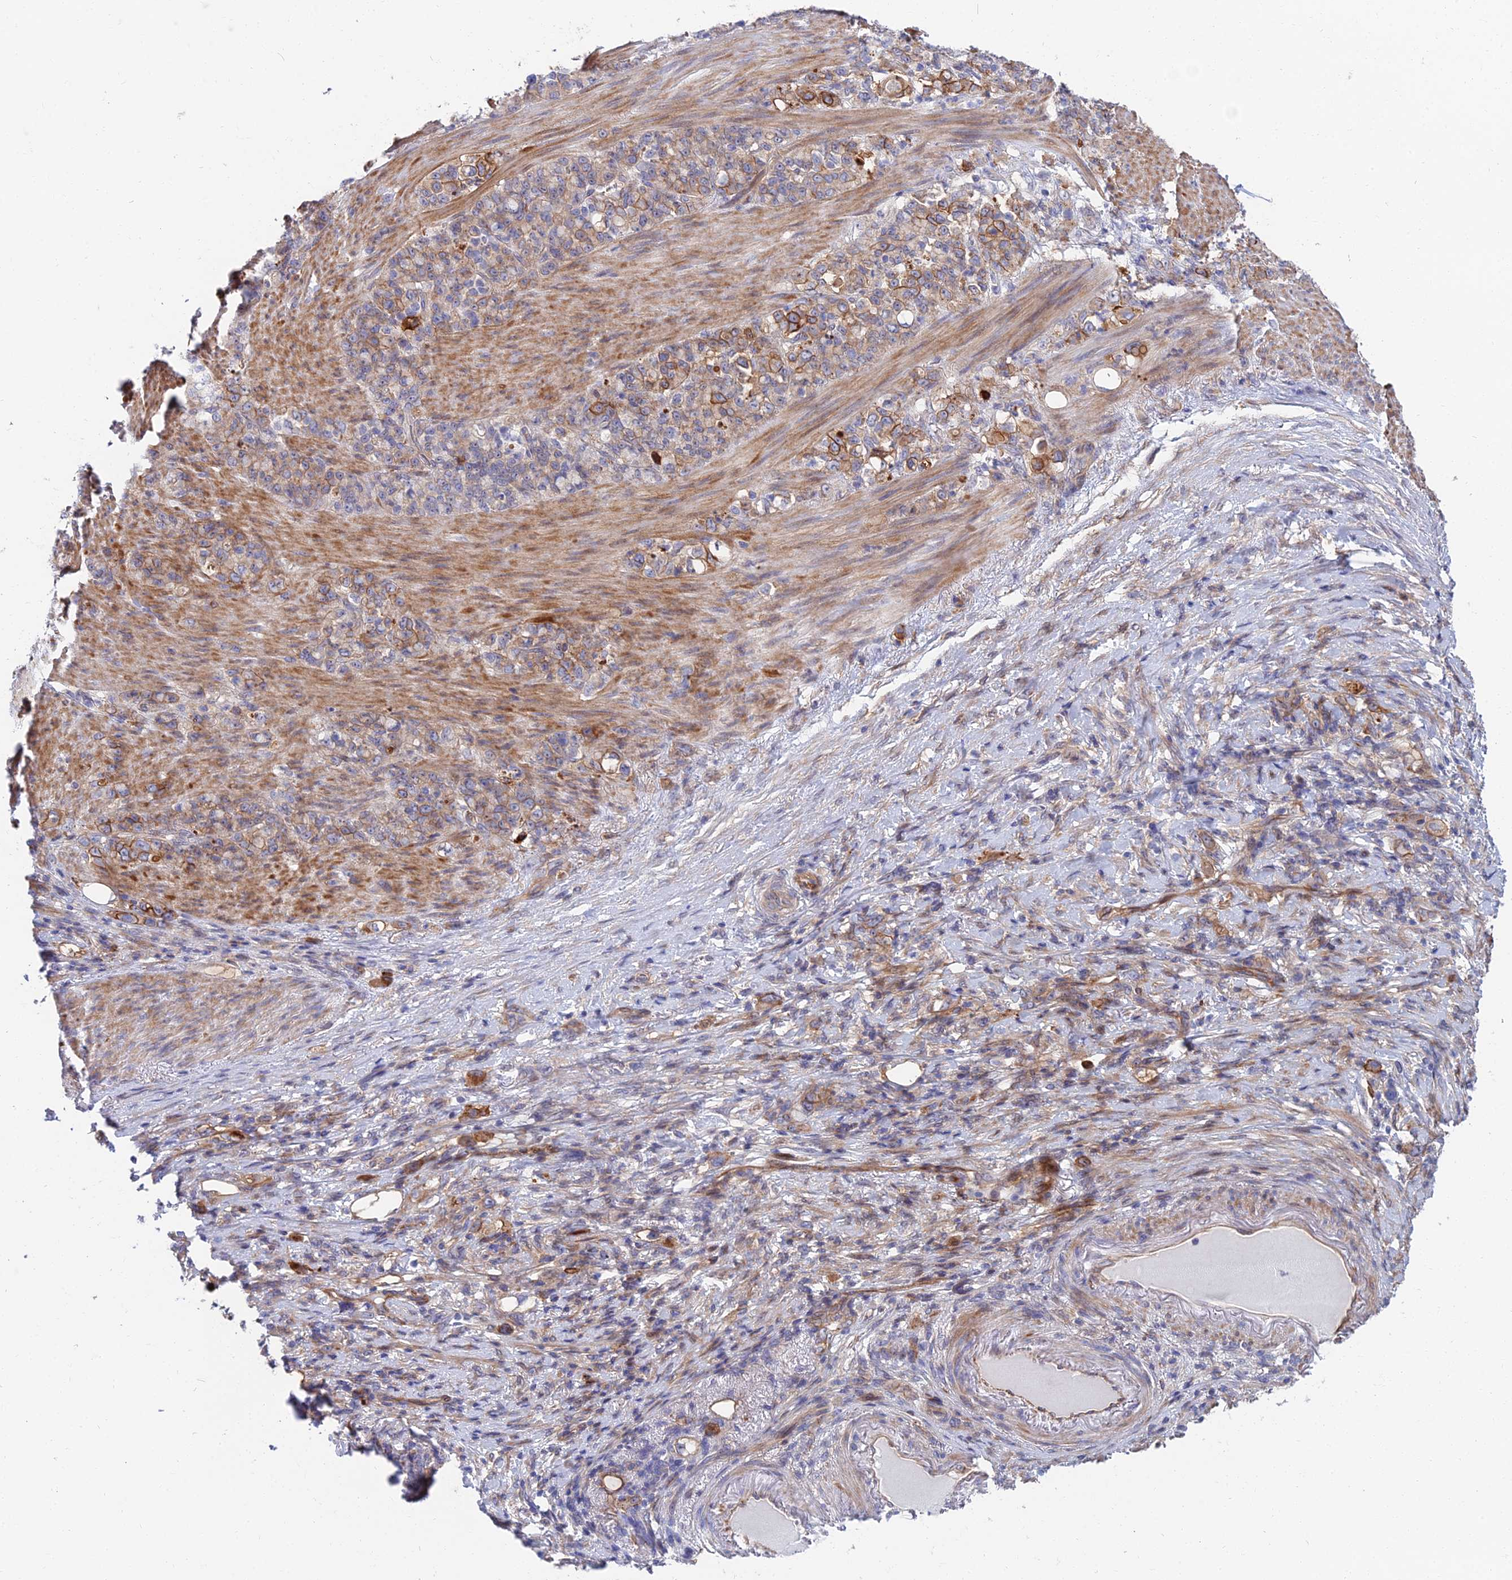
{"staining": {"intensity": "moderate", "quantity": "<25%", "location": "cytoplasmic/membranous"}, "tissue": "stomach cancer", "cell_type": "Tumor cells", "image_type": "cancer", "snomed": [{"axis": "morphology", "description": "Adenocarcinoma, NOS"}, {"axis": "topography", "description": "Stomach"}], "caption": "The micrograph shows staining of stomach cancer, revealing moderate cytoplasmic/membranous protein expression (brown color) within tumor cells. The protein is stained brown, and the nuclei are stained in blue (DAB IHC with brightfield microscopy, high magnification).", "gene": "TRIM43B", "patient": {"sex": "female", "age": 79}}